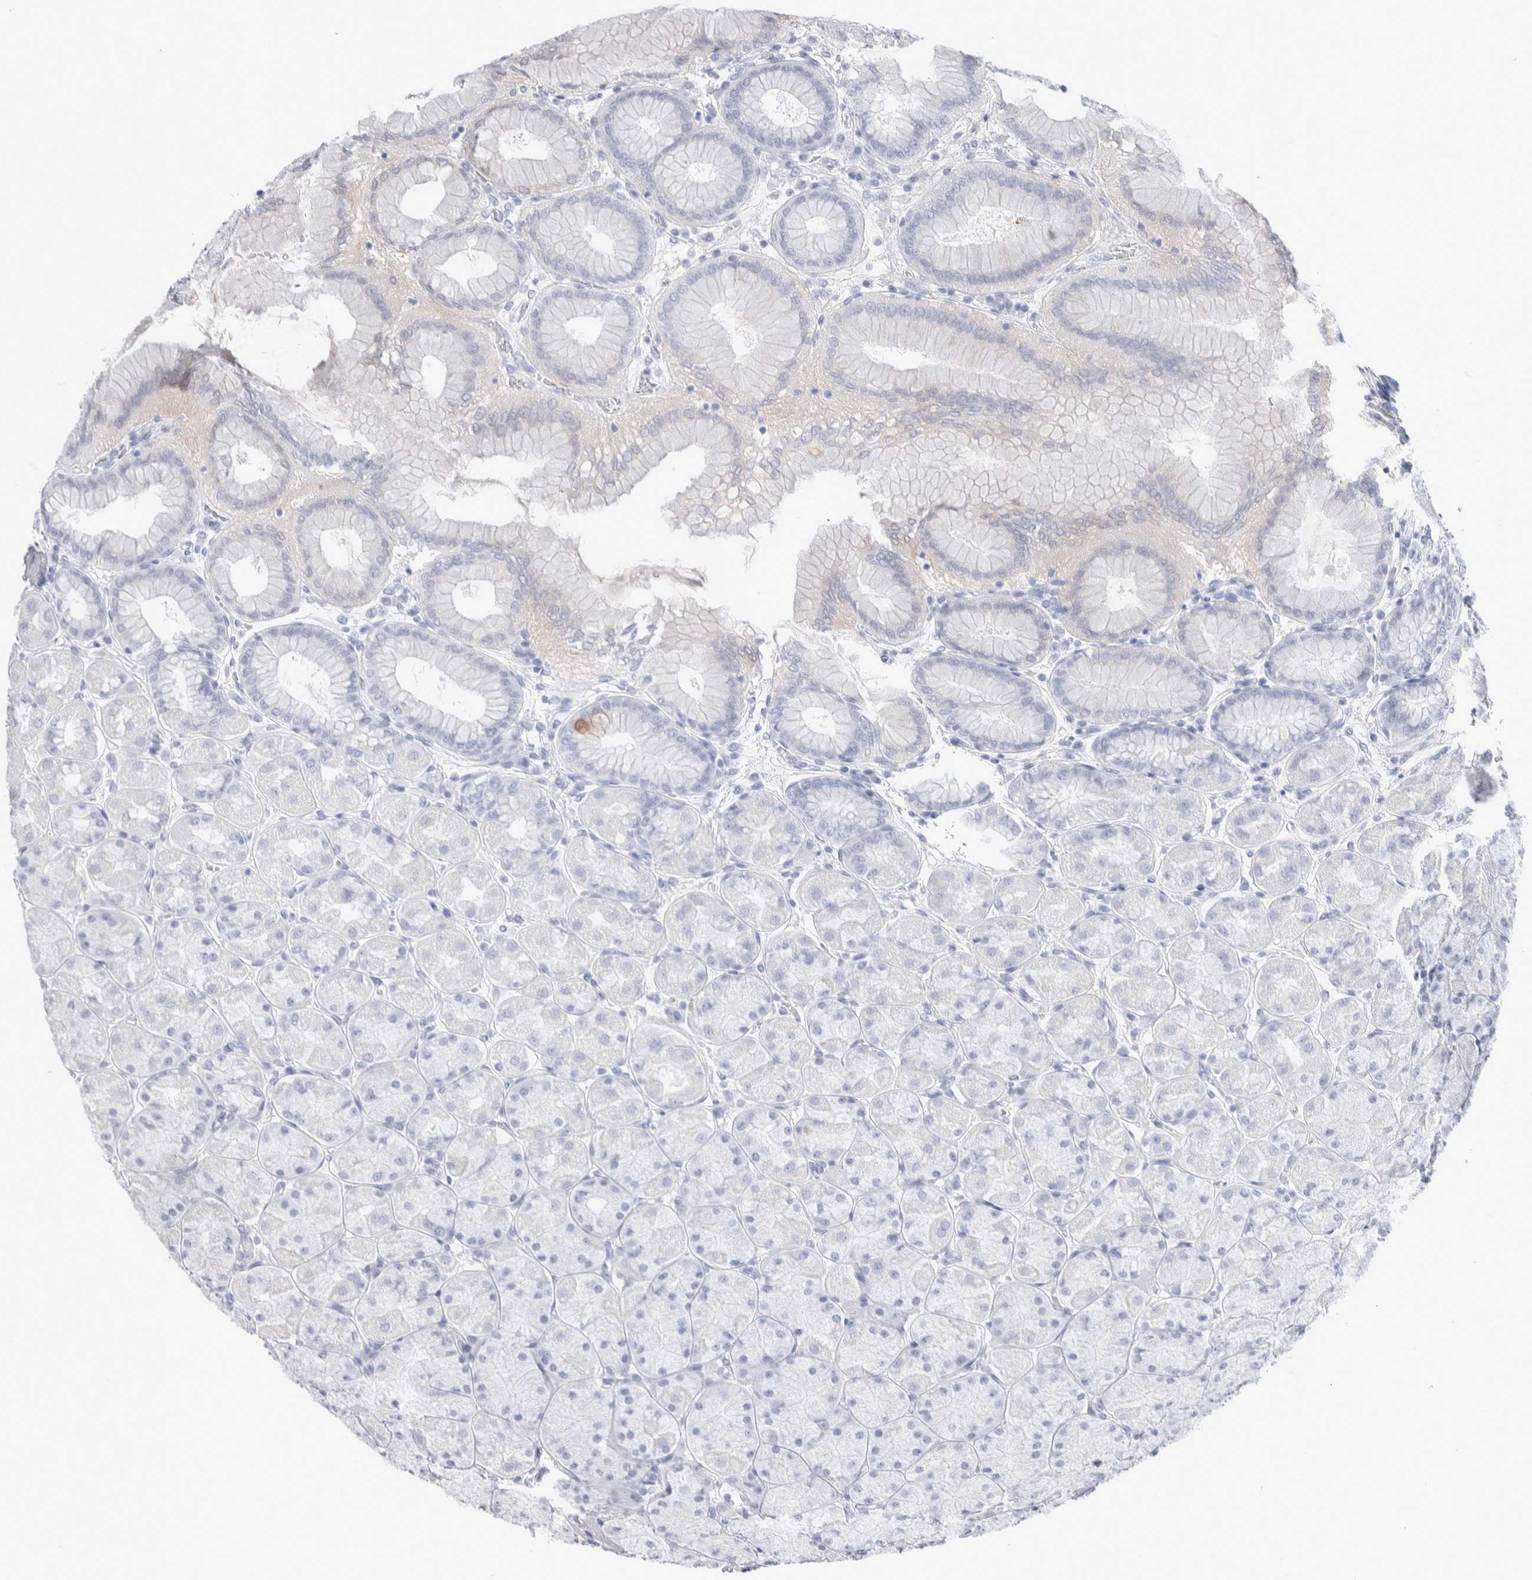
{"staining": {"intensity": "negative", "quantity": "none", "location": "none"}, "tissue": "stomach", "cell_type": "Glandular cells", "image_type": "normal", "snomed": [{"axis": "morphology", "description": "Normal tissue, NOS"}, {"axis": "topography", "description": "Stomach, upper"}], "caption": "This is an IHC histopathology image of unremarkable human stomach. There is no expression in glandular cells.", "gene": "GDA", "patient": {"sex": "female", "age": 56}}